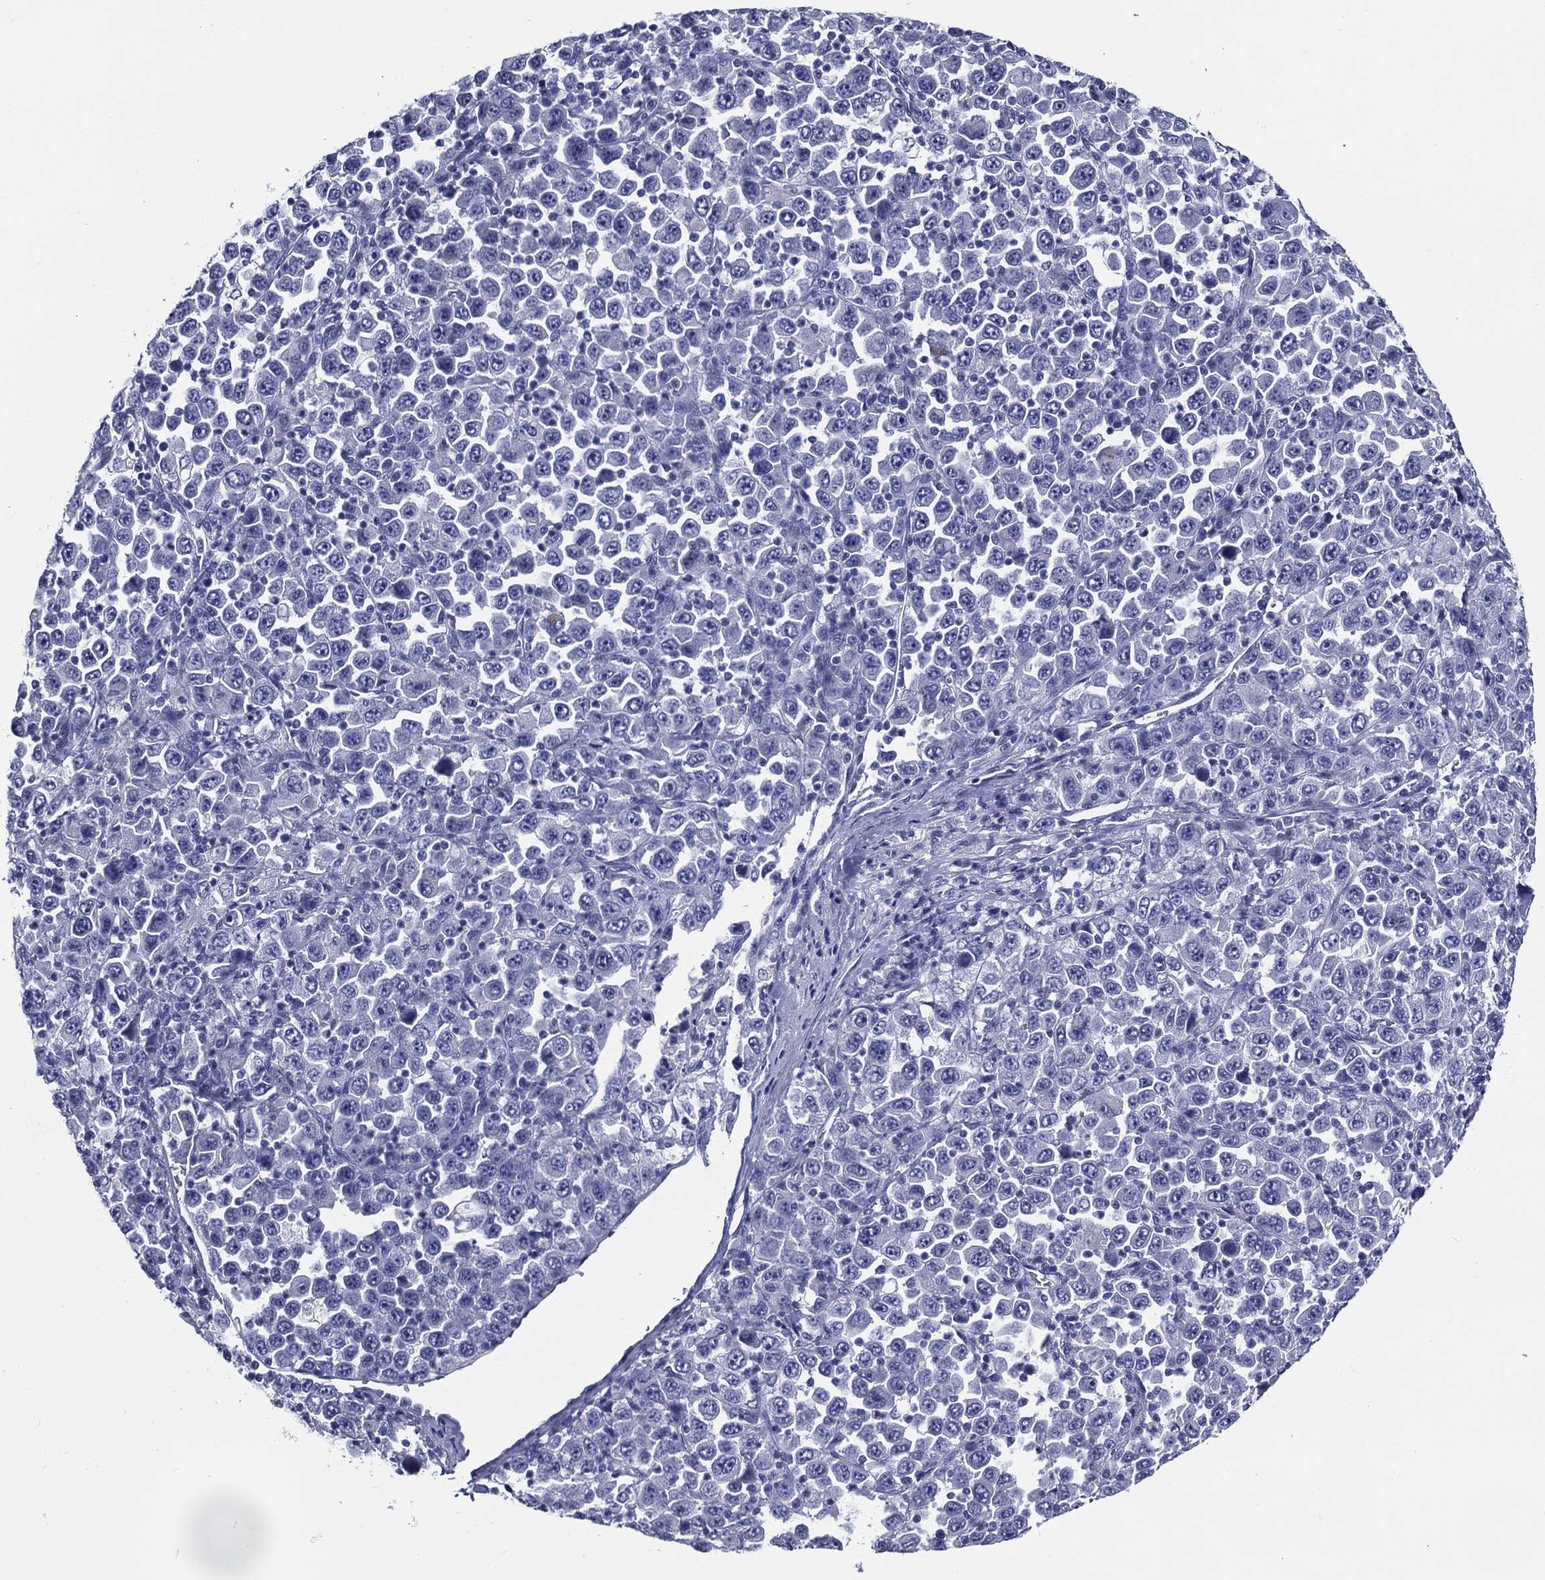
{"staining": {"intensity": "negative", "quantity": "none", "location": "none"}, "tissue": "stomach cancer", "cell_type": "Tumor cells", "image_type": "cancer", "snomed": [{"axis": "morphology", "description": "Normal tissue, NOS"}, {"axis": "morphology", "description": "Adenocarcinoma, NOS"}, {"axis": "topography", "description": "Stomach, upper"}, {"axis": "topography", "description": "Stomach"}], "caption": "Micrograph shows no significant protein expression in tumor cells of stomach cancer.", "gene": "ACE2", "patient": {"sex": "male", "age": 59}}